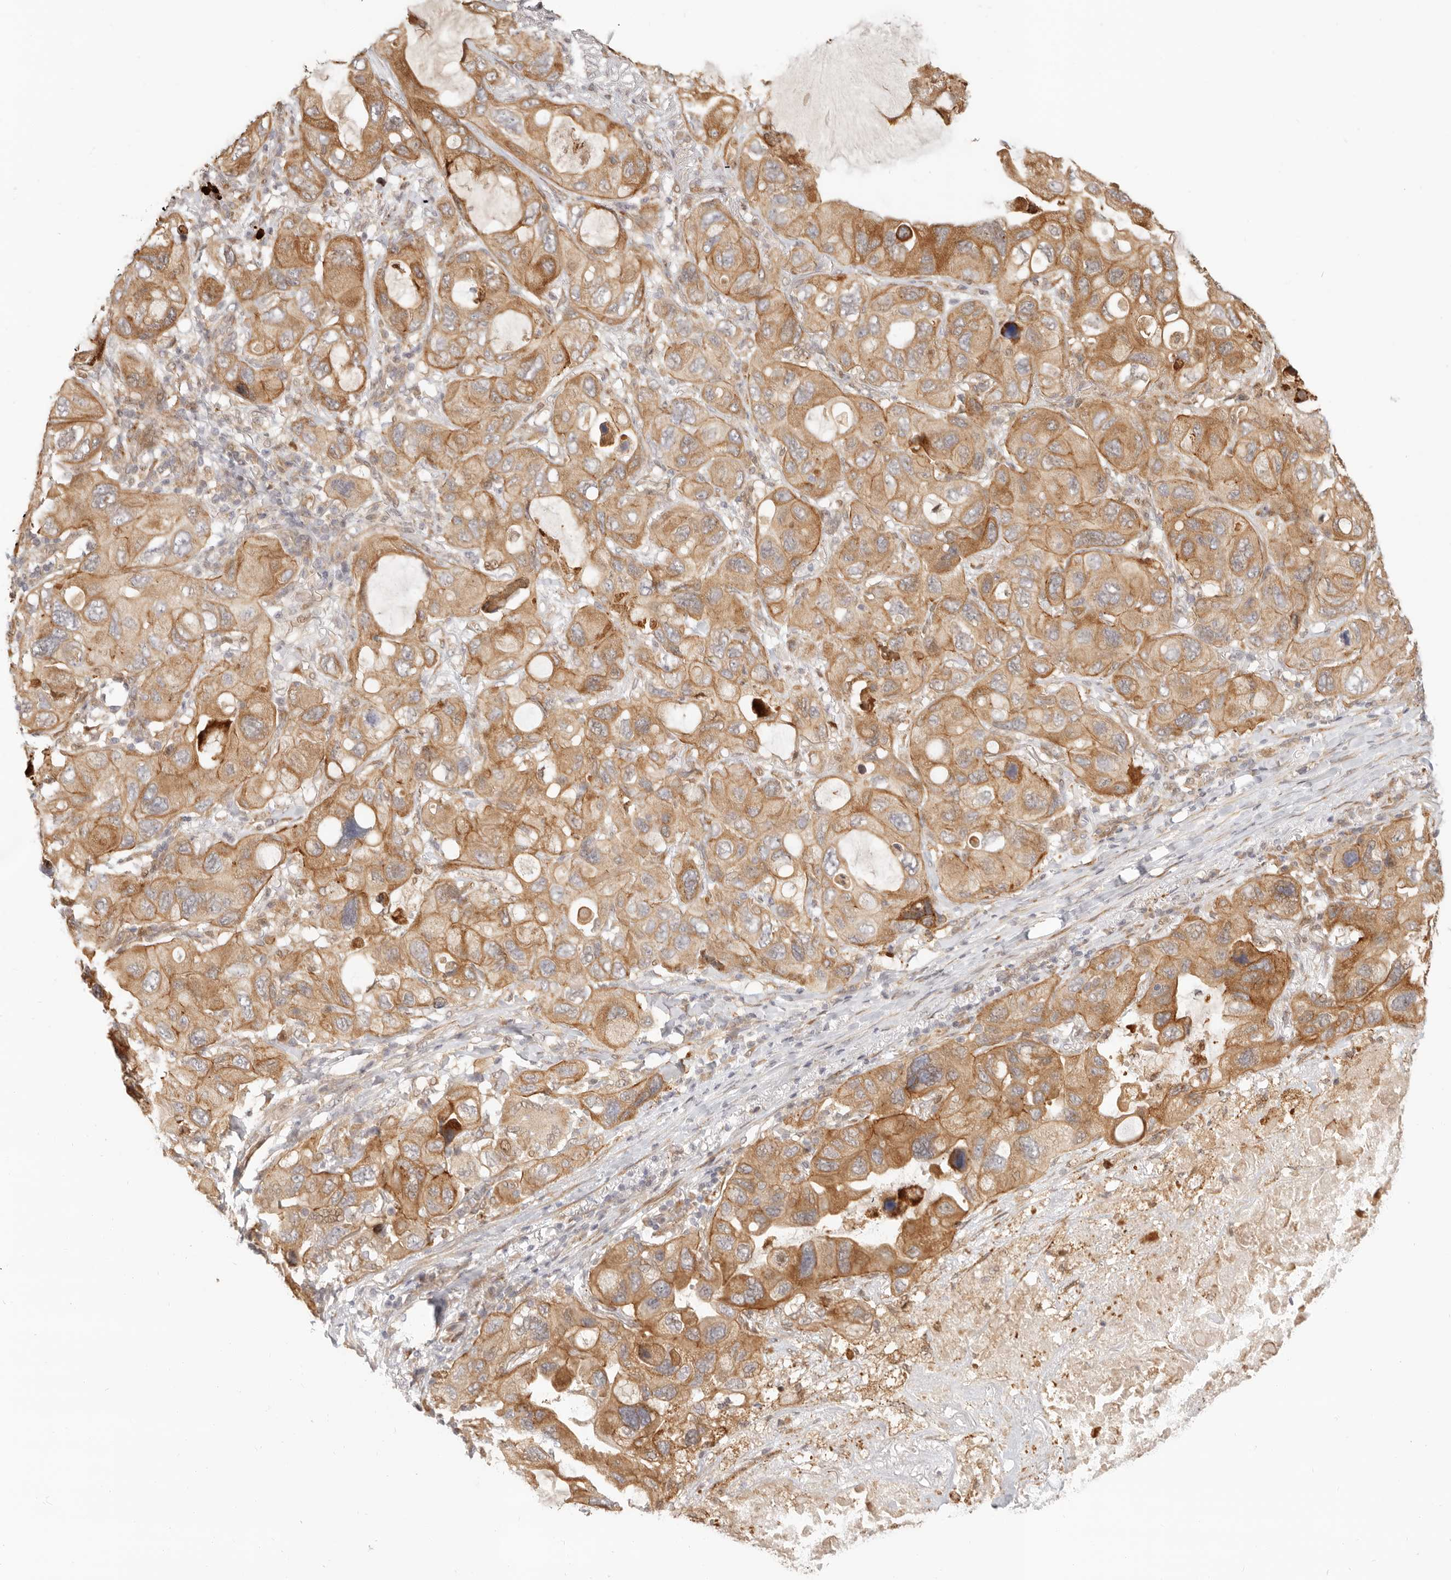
{"staining": {"intensity": "moderate", "quantity": ">75%", "location": "cytoplasmic/membranous"}, "tissue": "lung cancer", "cell_type": "Tumor cells", "image_type": "cancer", "snomed": [{"axis": "morphology", "description": "Squamous cell carcinoma, NOS"}, {"axis": "topography", "description": "Lung"}], "caption": "Protein expression analysis of lung cancer exhibits moderate cytoplasmic/membranous expression in about >75% of tumor cells. (Brightfield microscopy of DAB IHC at high magnification).", "gene": "TUFT1", "patient": {"sex": "female", "age": 73}}